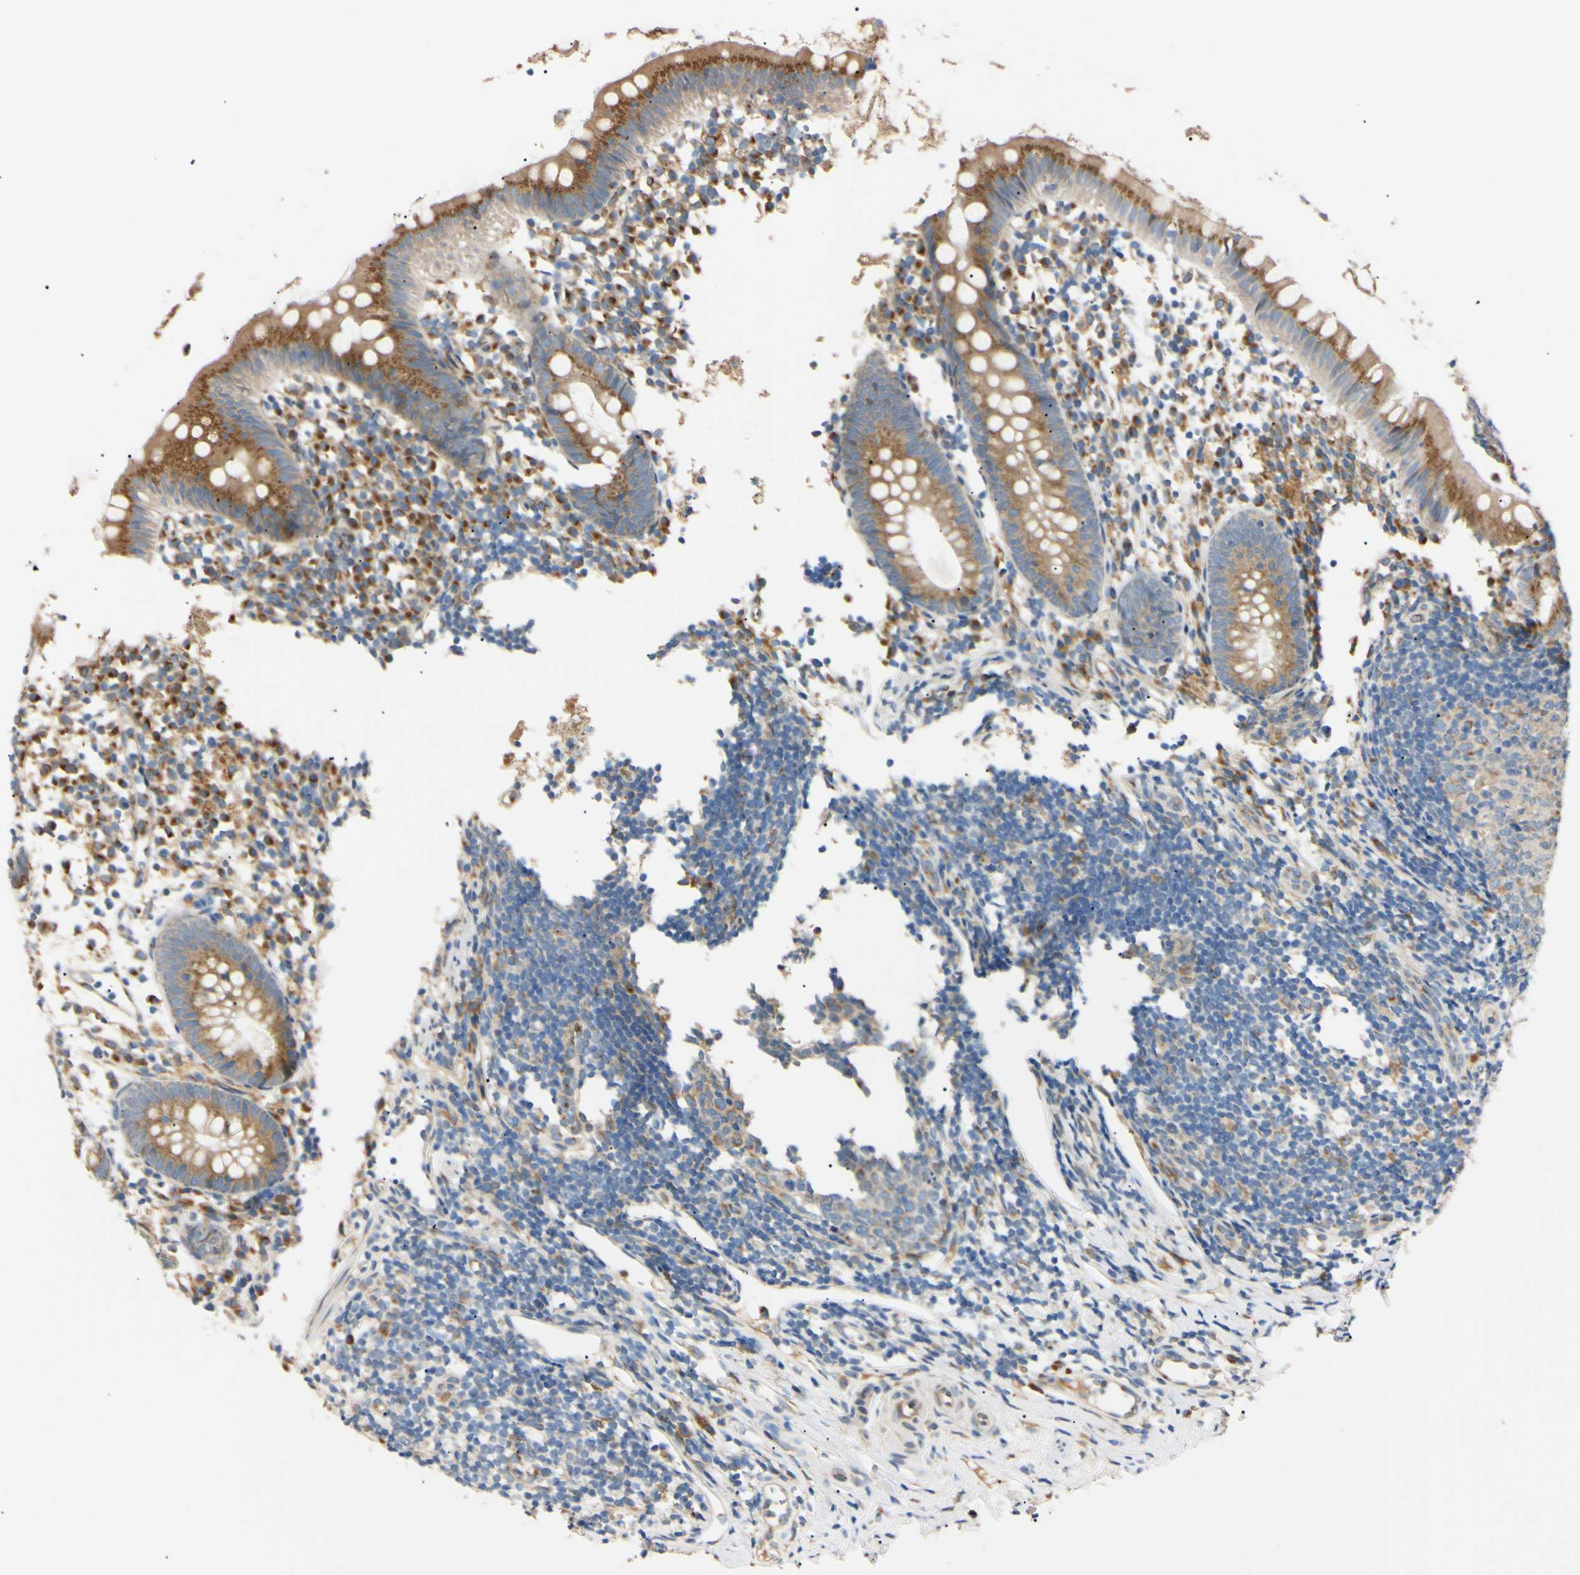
{"staining": {"intensity": "moderate", "quantity": ">75%", "location": "cytoplasmic/membranous"}, "tissue": "appendix", "cell_type": "Glandular cells", "image_type": "normal", "snomed": [{"axis": "morphology", "description": "Normal tissue, NOS"}, {"axis": "topography", "description": "Appendix"}], "caption": "An image of human appendix stained for a protein displays moderate cytoplasmic/membranous brown staining in glandular cells. (DAB IHC with brightfield microscopy, high magnification).", "gene": "IER3IP1", "patient": {"sex": "female", "age": 20}}